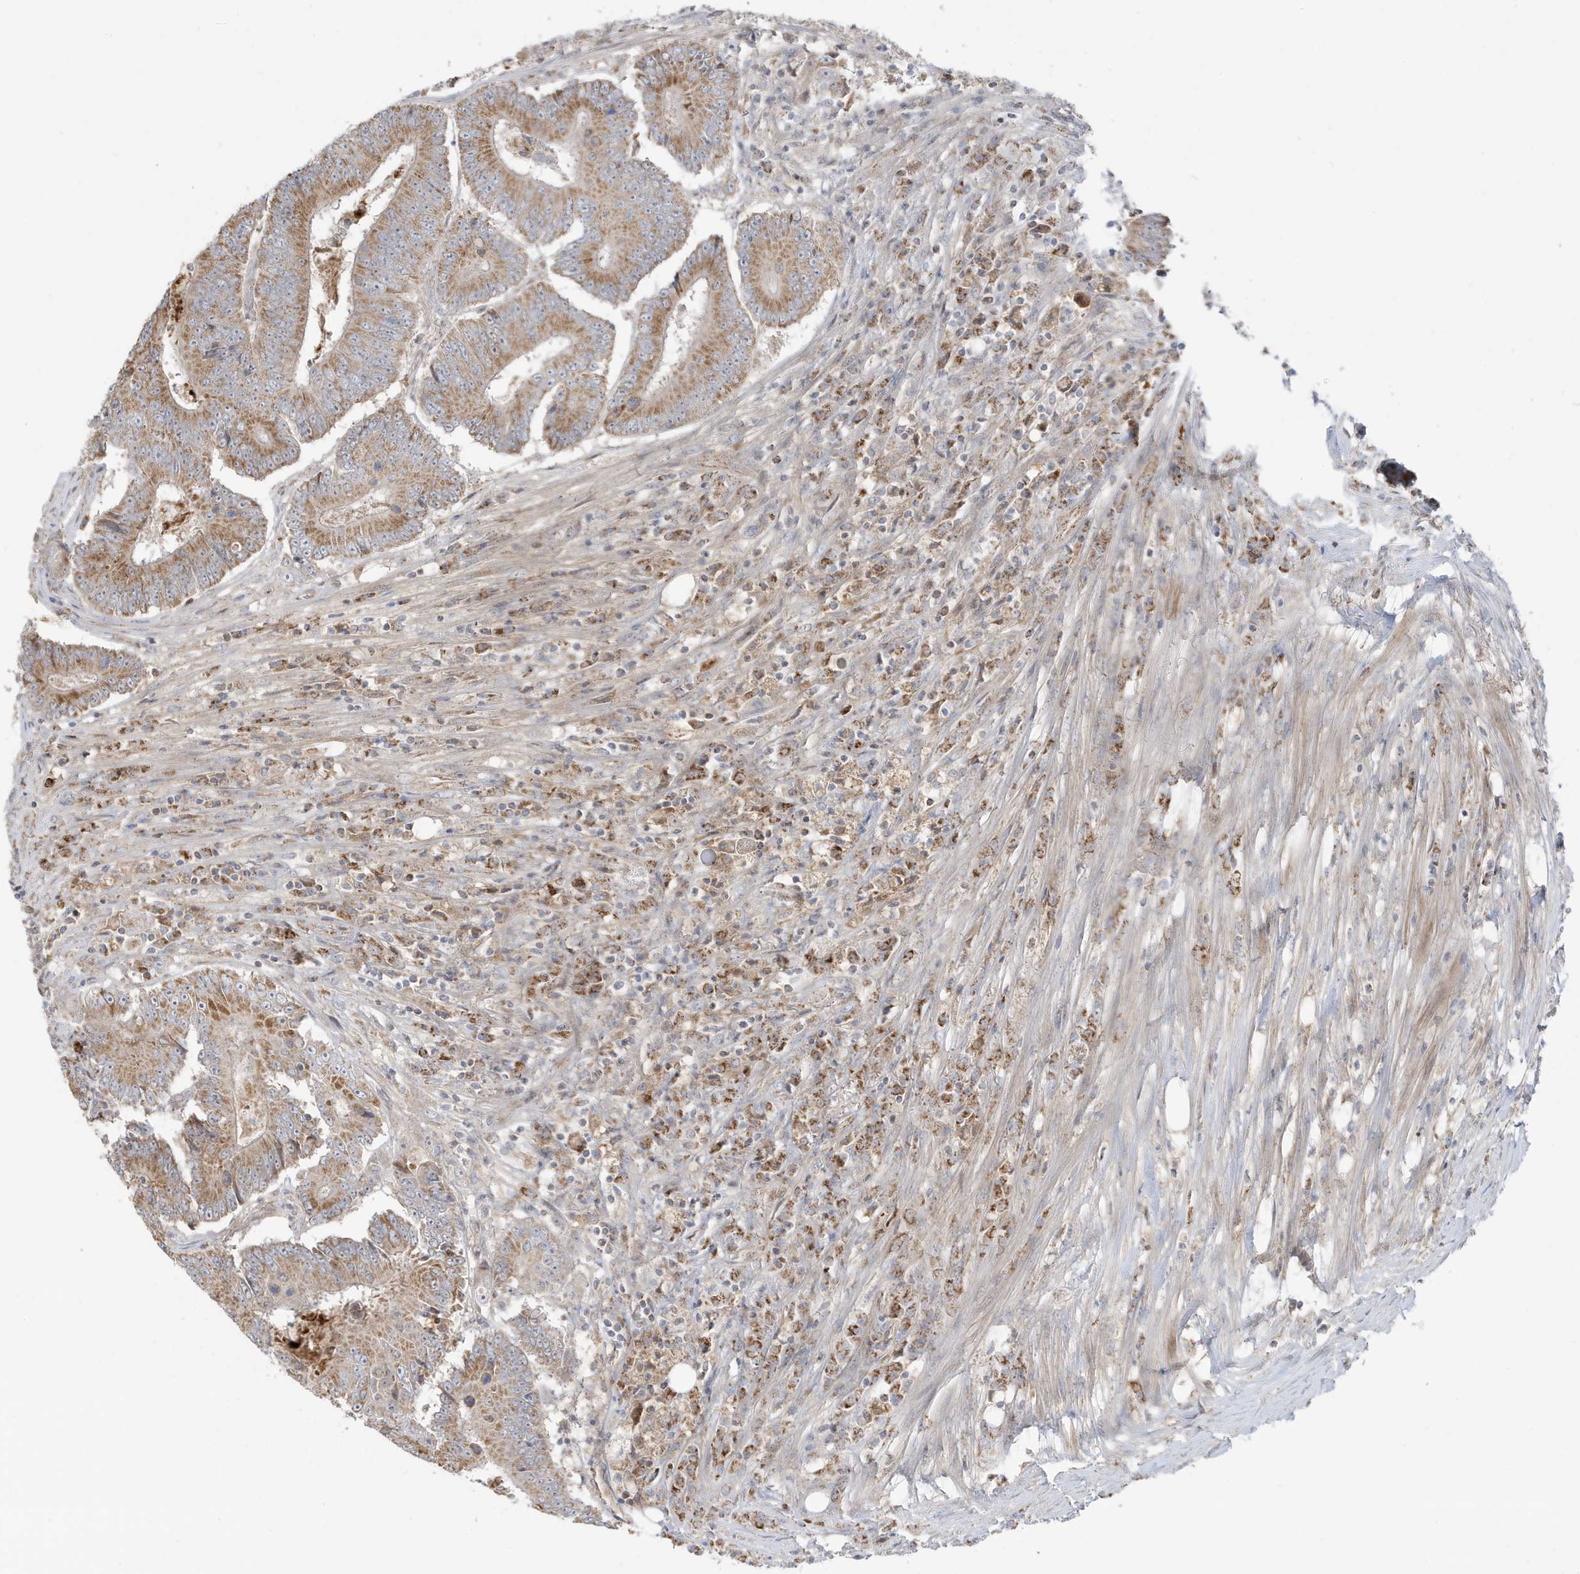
{"staining": {"intensity": "moderate", "quantity": ">75%", "location": "cytoplasmic/membranous"}, "tissue": "colorectal cancer", "cell_type": "Tumor cells", "image_type": "cancer", "snomed": [{"axis": "morphology", "description": "Adenocarcinoma, NOS"}, {"axis": "topography", "description": "Colon"}], "caption": "Immunohistochemical staining of human colorectal adenocarcinoma reveals moderate cytoplasmic/membranous protein staining in approximately >75% of tumor cells.", "gene": "IFT57", "patient": {"sex": "male", "age": 83}}